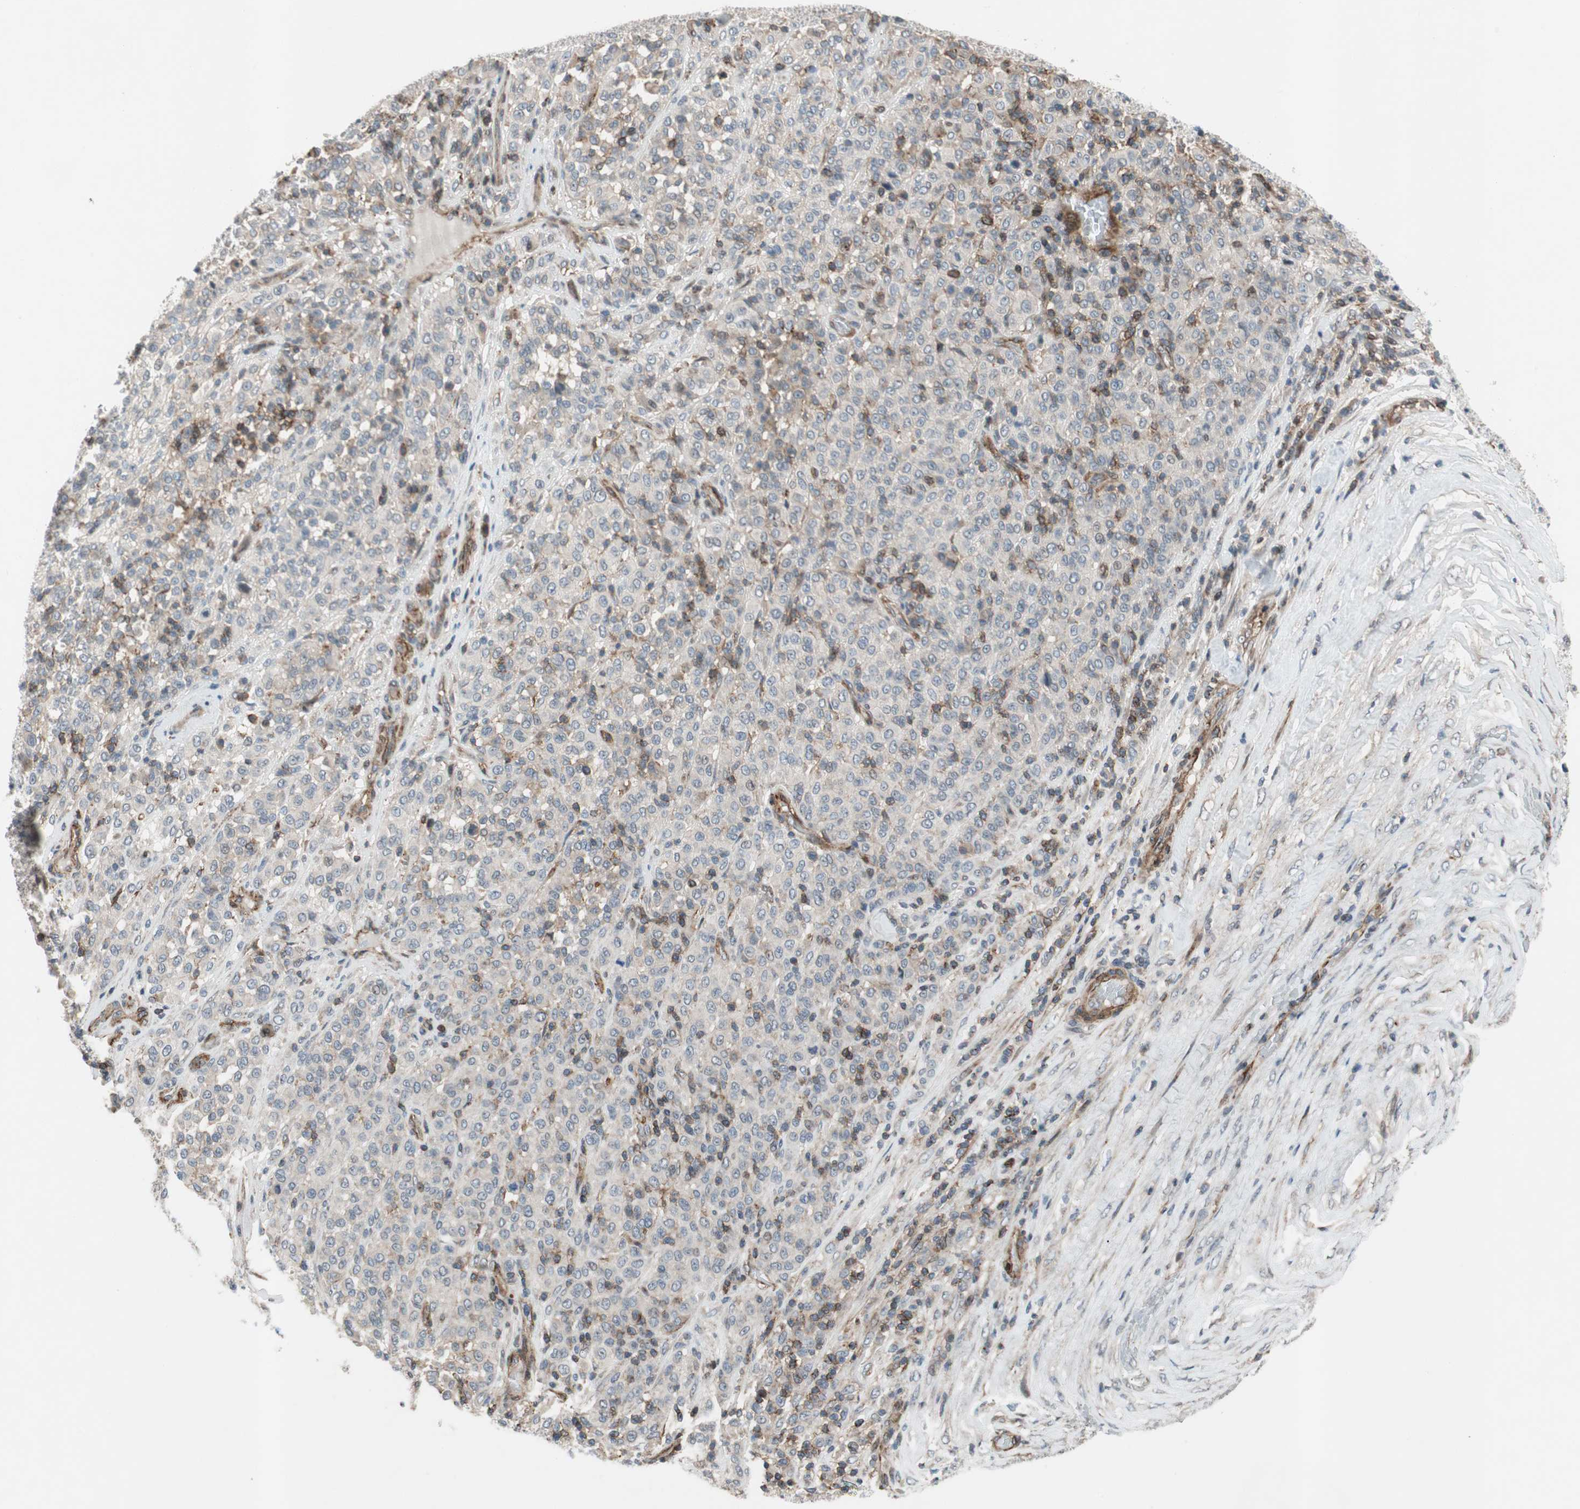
{"staining": {"intensity": "weak", "quantity": "<25%", "location": "cytoplasmic/membranous"}, "tissue": "melanoma", "cell_type": "Tumor cells", "image_type": "cancer", "snomed": [{"axis": "morphology", "description": "Malignant melanoma, Metastatic site"}, {"axis": "topography", "description": "Pancreas"}], "caption": "Photomicrograph shows no protein staining in tumor cells of melanoma tissue. (DAB immunohistochemistry visualized using brightfield microscopy, high magnification).", "gene": "GRHL1", "patient": {"sex": "female", "age": 30}}